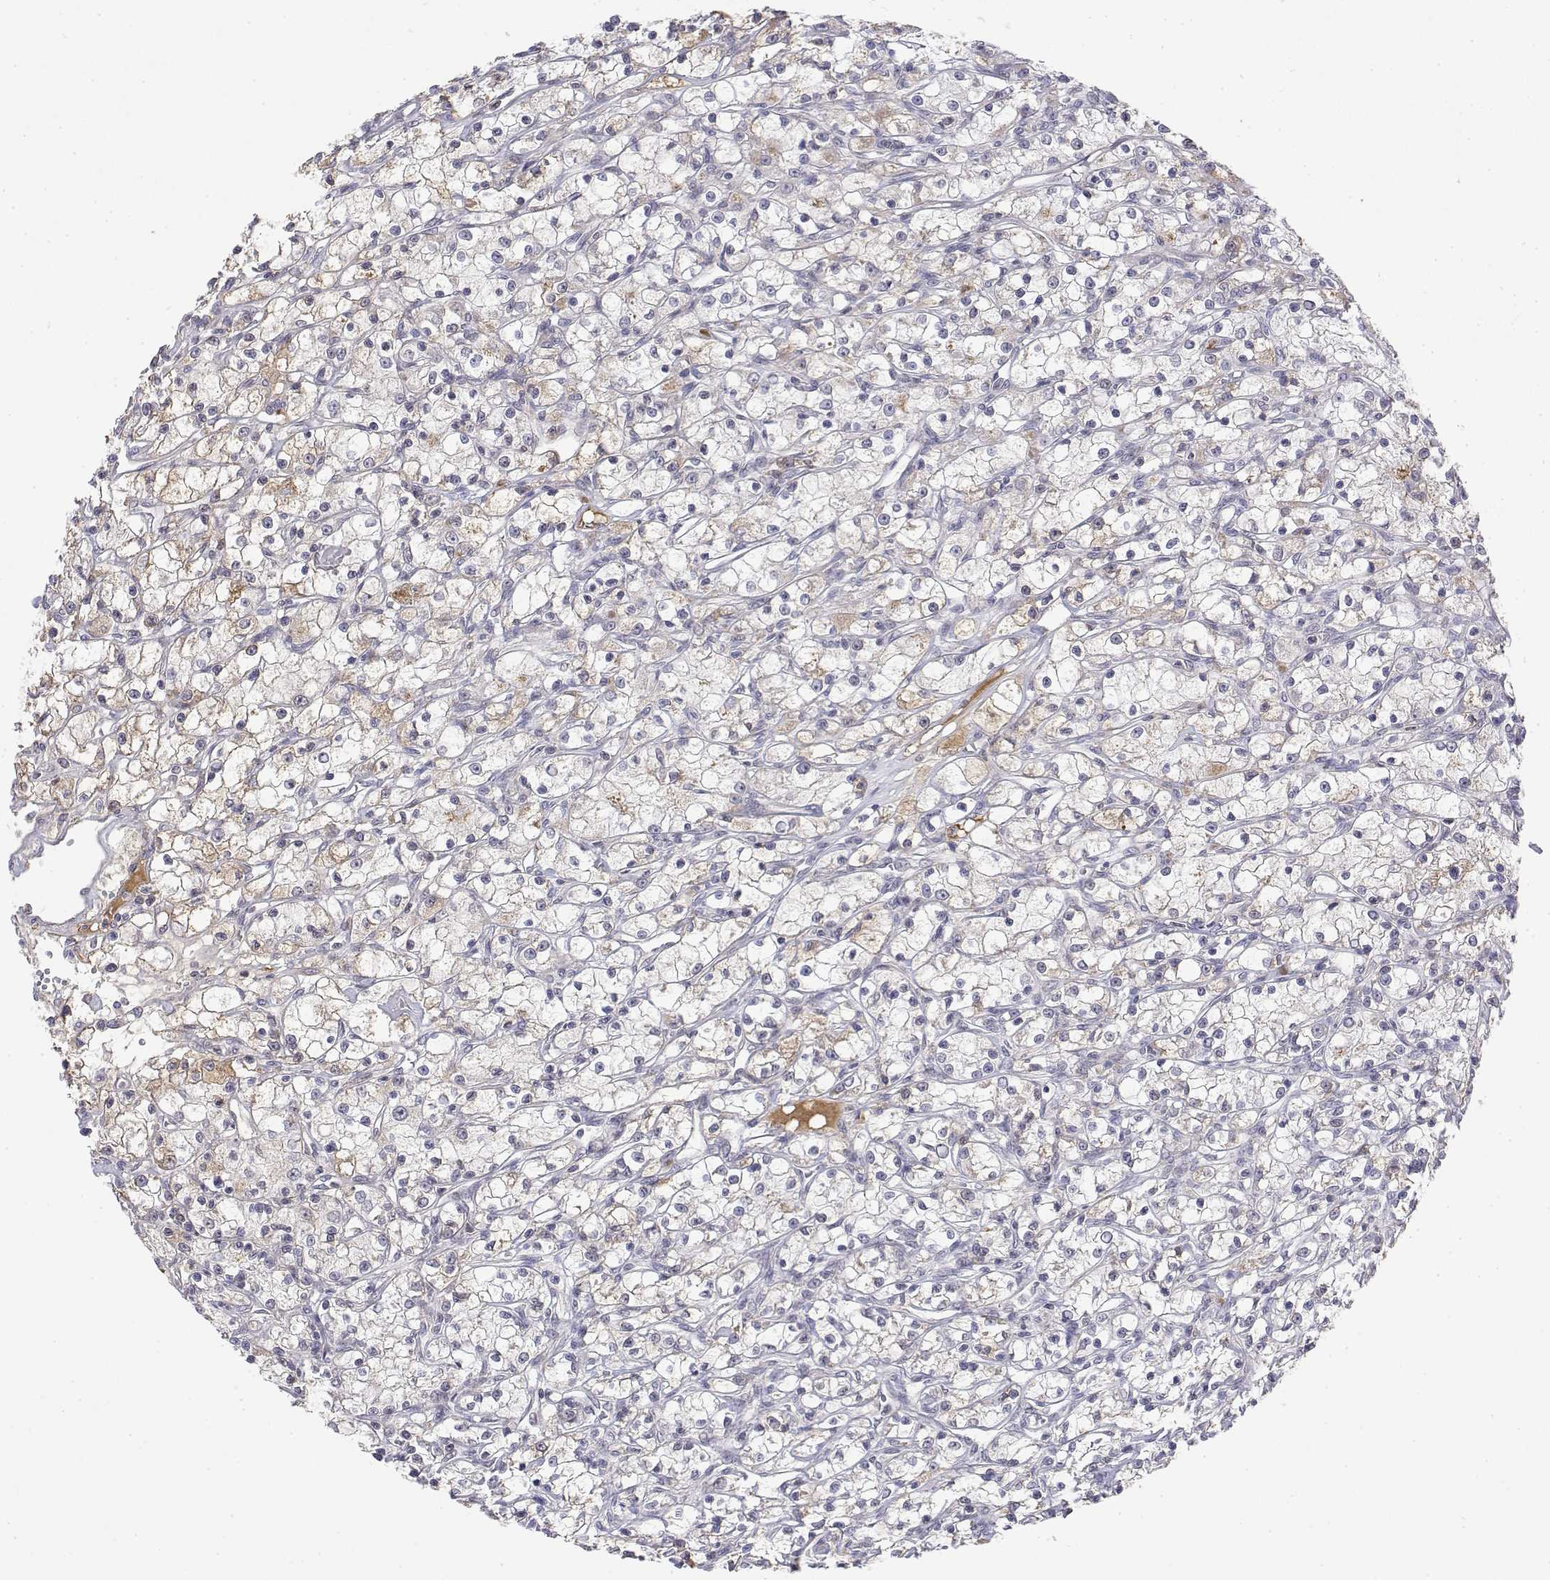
{"staining": {"intensity": "weak", "quantity": "<25%", "location": "cytoplasmic/membranous"}, "tissue": "renal cancer", "cell_type": "Tumor cells", "image_type": "cancer", "snomed": [{"axis": "morphology", "description": "Adenocarcinoma, NOS"}, {"axis": "topography", "description": "Kidney"}], "caption": "The image displays no significant expression in tumor cells of renal adenocarcinoma. (IHC, brightfield microscopy, high magnification).", "gene": "IGFBP4", "patient": {"sex": "female", "age": 59}}